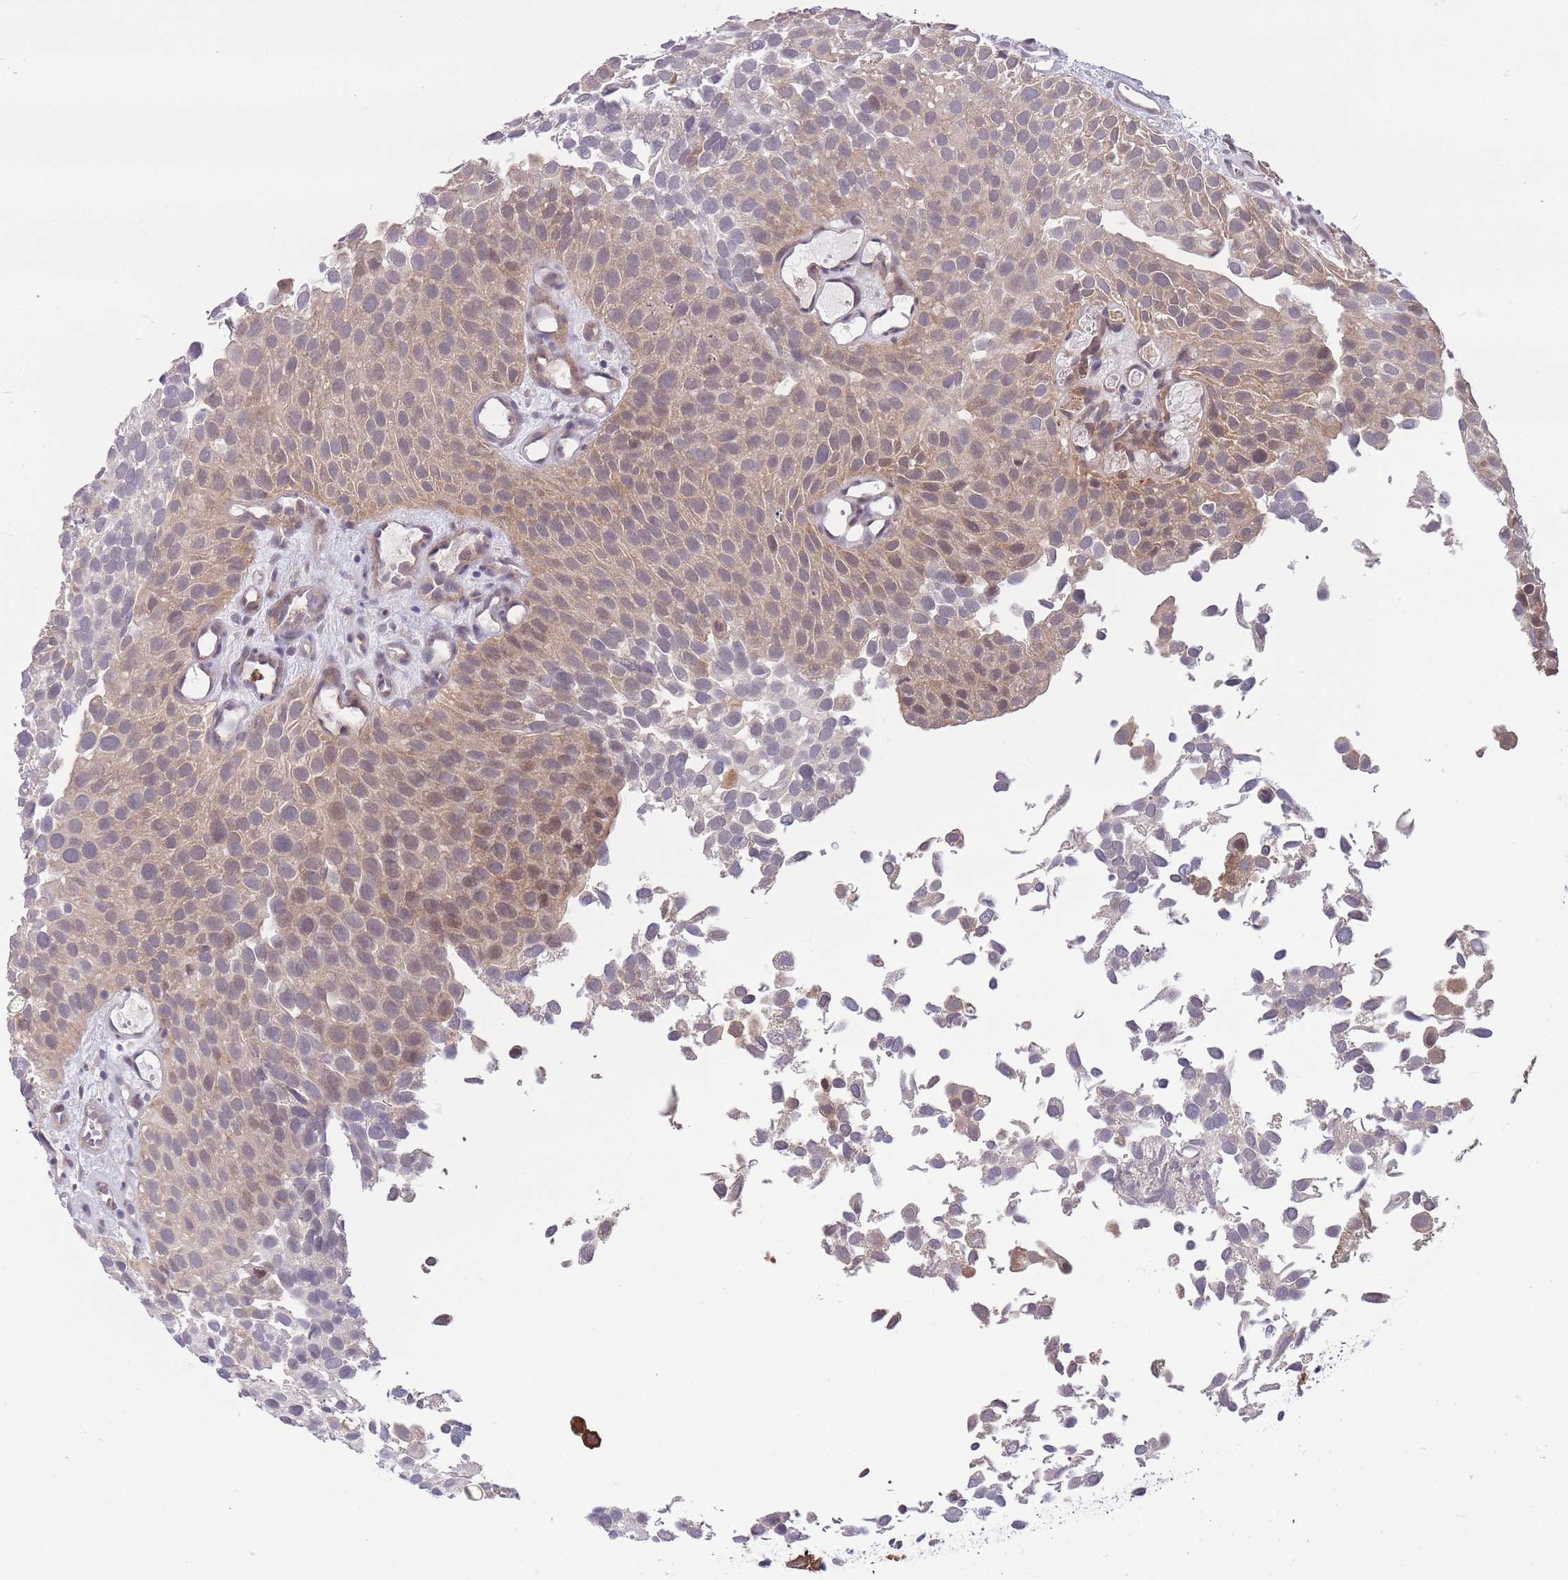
{"staining": {"intensity": "weak", "quantity": "25%-75%", "location": "cytoplasmic/membranous,nuclear"}, "tissue": "urothelial cancer", "cell_type": "Tumor cells", "image_type": "cancer", "snomed": [{"axis": "morphology", "description": "Urothelial carcinoma, Low grade"}, {"axis": "topography", "description": "Urinary bladder"}], "caption": "The immunohistochemical stain shows weak cytoplasmic/membranous and nuclear expression in tumor cells of urothelial carcinoma (low-grade) tissue.", "gene": "ZNF304", "patient": {"sex": "male", "age": 88}}